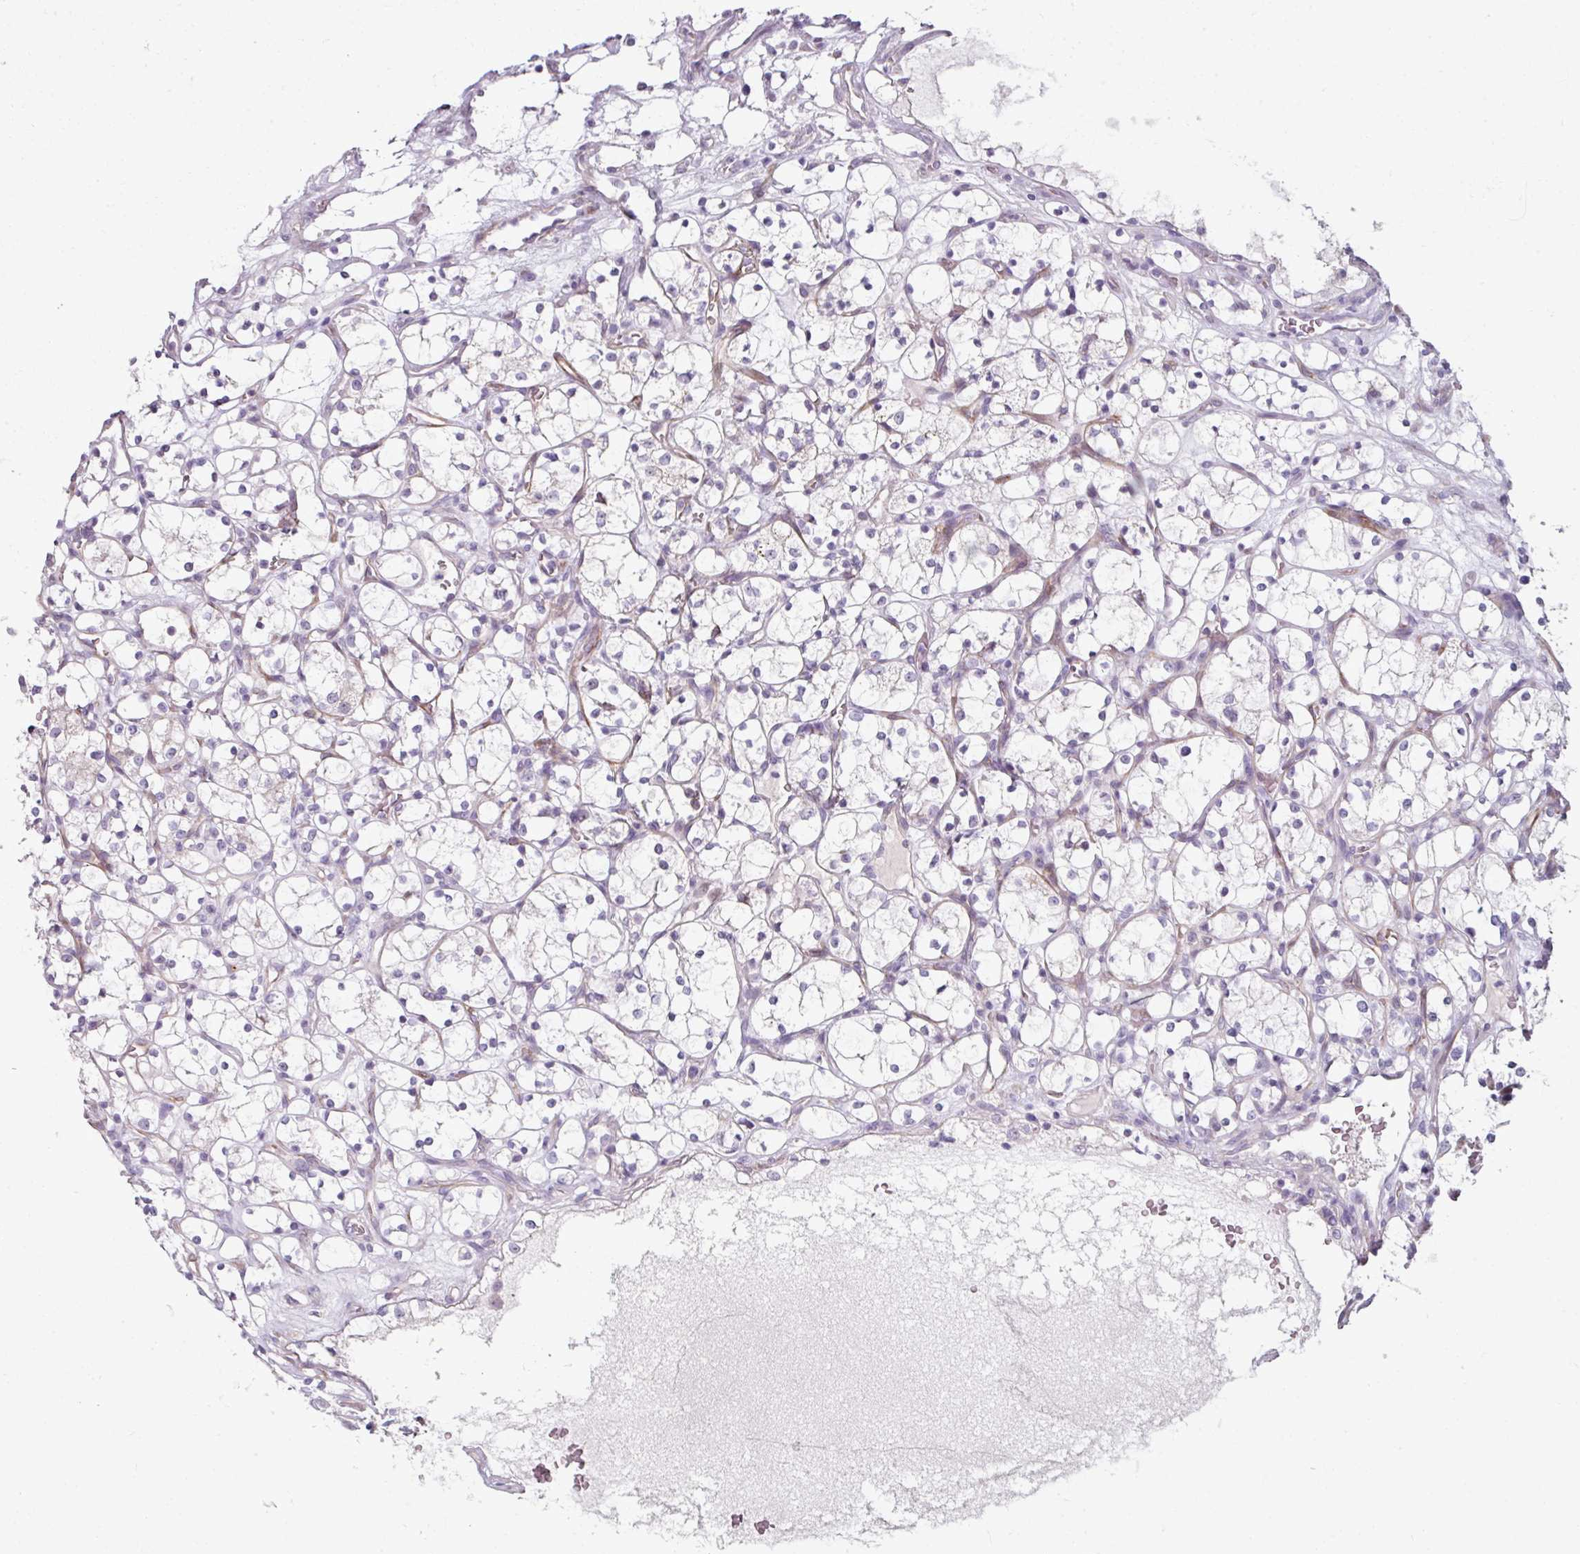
{"staining": {"intensity": "negative", "quantity": "none", "location": "none"}, "tissue": "renal cancer", "cell_type": "Tumor cells", "image_type": "cancer", "snomed": [{"axis": "morphology", "description": "Adenocarcinoma, NOS"}, {"axis": "topography", "description": "Kidney"}], "caption": "Immunohistochemistry (IHC) of human renal adenocarcinoma reveals no expression in tumor cells.", "gene": "FHAD1", "patient": {"sex": "female", "age": 69}}